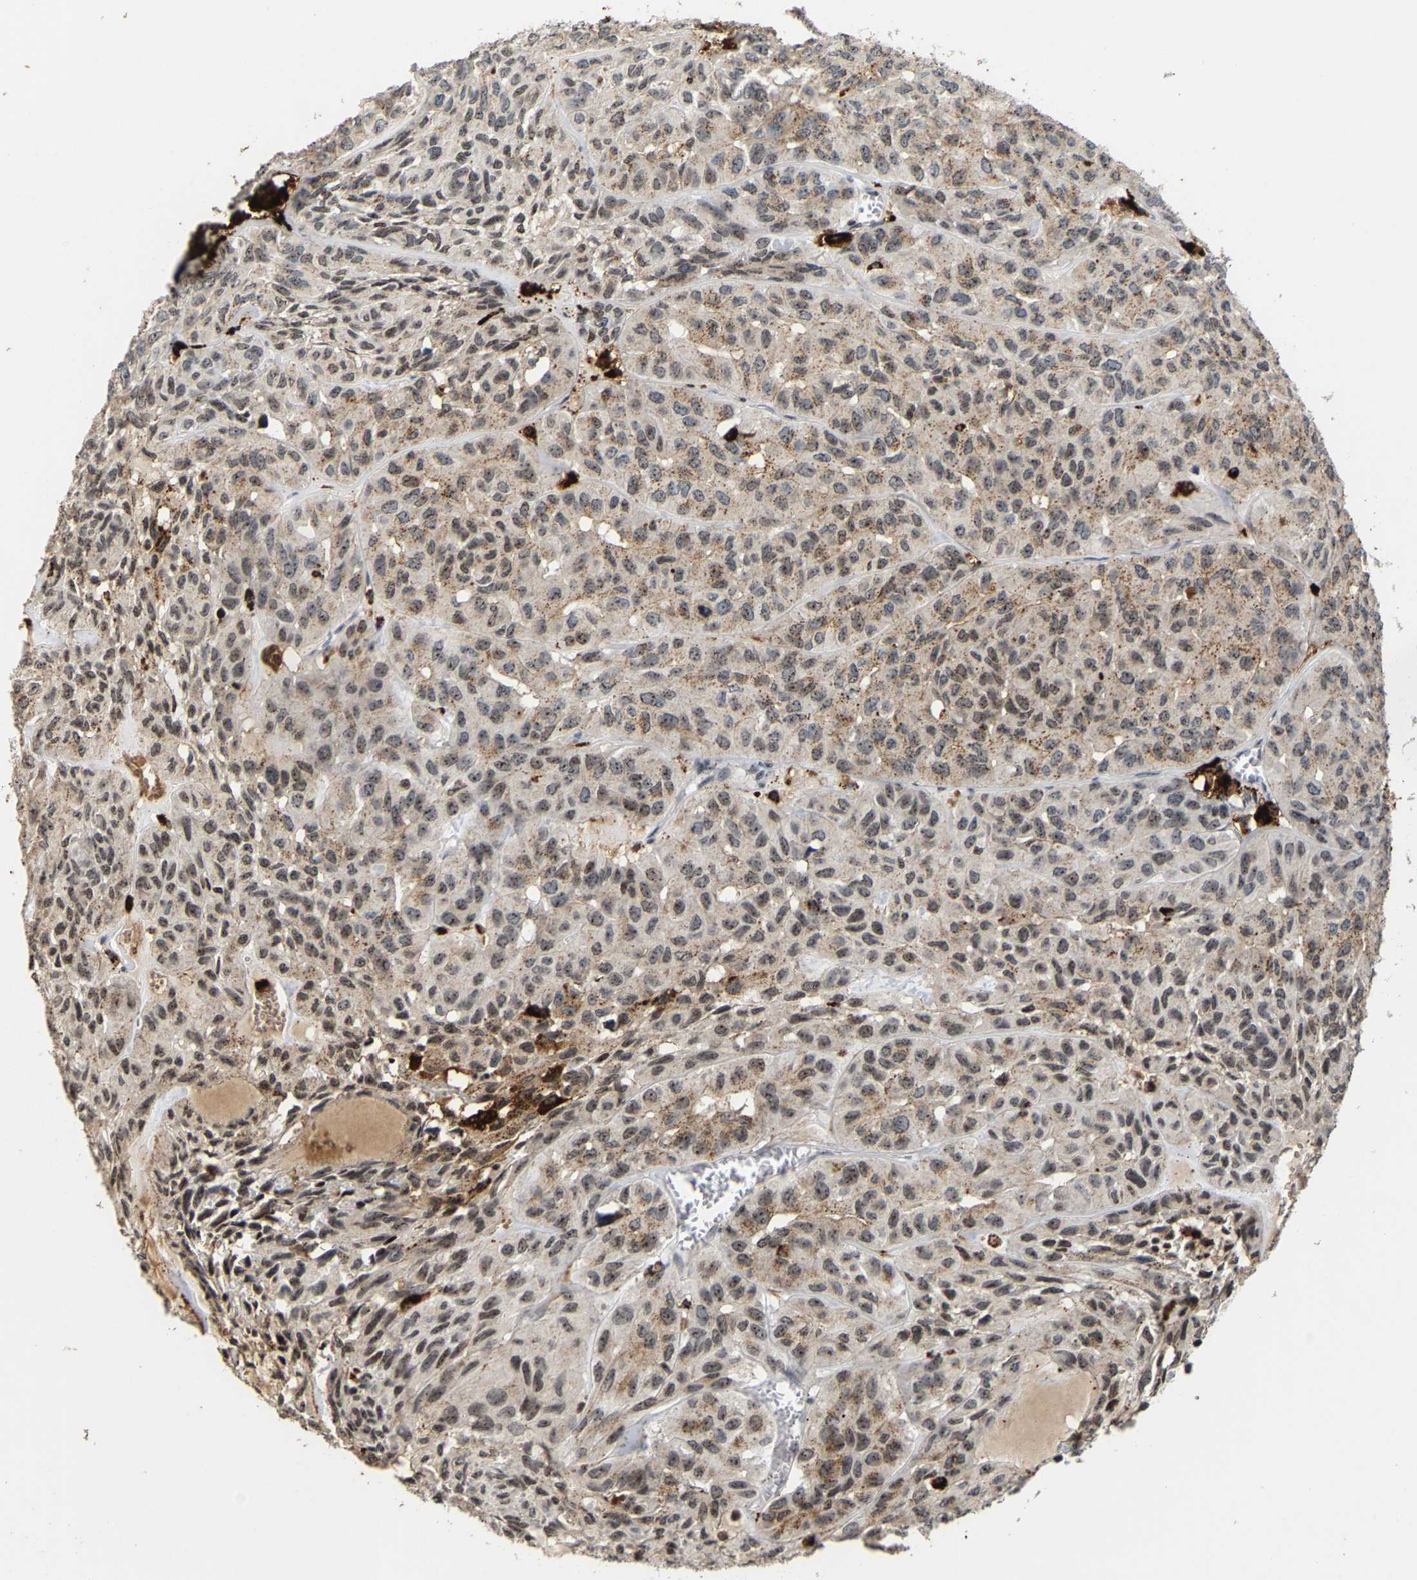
{"staining": {"intensity": "moderate", "quantity": ">75%", "location": "cytoplasmic/membranous,nuclear"}, "tissue": "head and neck cancer", "cell_type": "Tumor cells", "image_type": "cancer", "snomed": [{"axis": "morphology", "description": "Adenocarcinoma, NOS"}, {"axis": "topography", "description": "Salivary gland, NOS"}, {"axis": "topography", "description": "Head-Neck"}], "caption": "Head and neck adenocarcinoma tissue exhibits moderate cytoplasmic/membranous and nuclear staining in approximately >75% of tumor cells, visualized by immunohistochemistry.", "gene": "NOP58", "patient": {"sex": "female", "age": 76}}